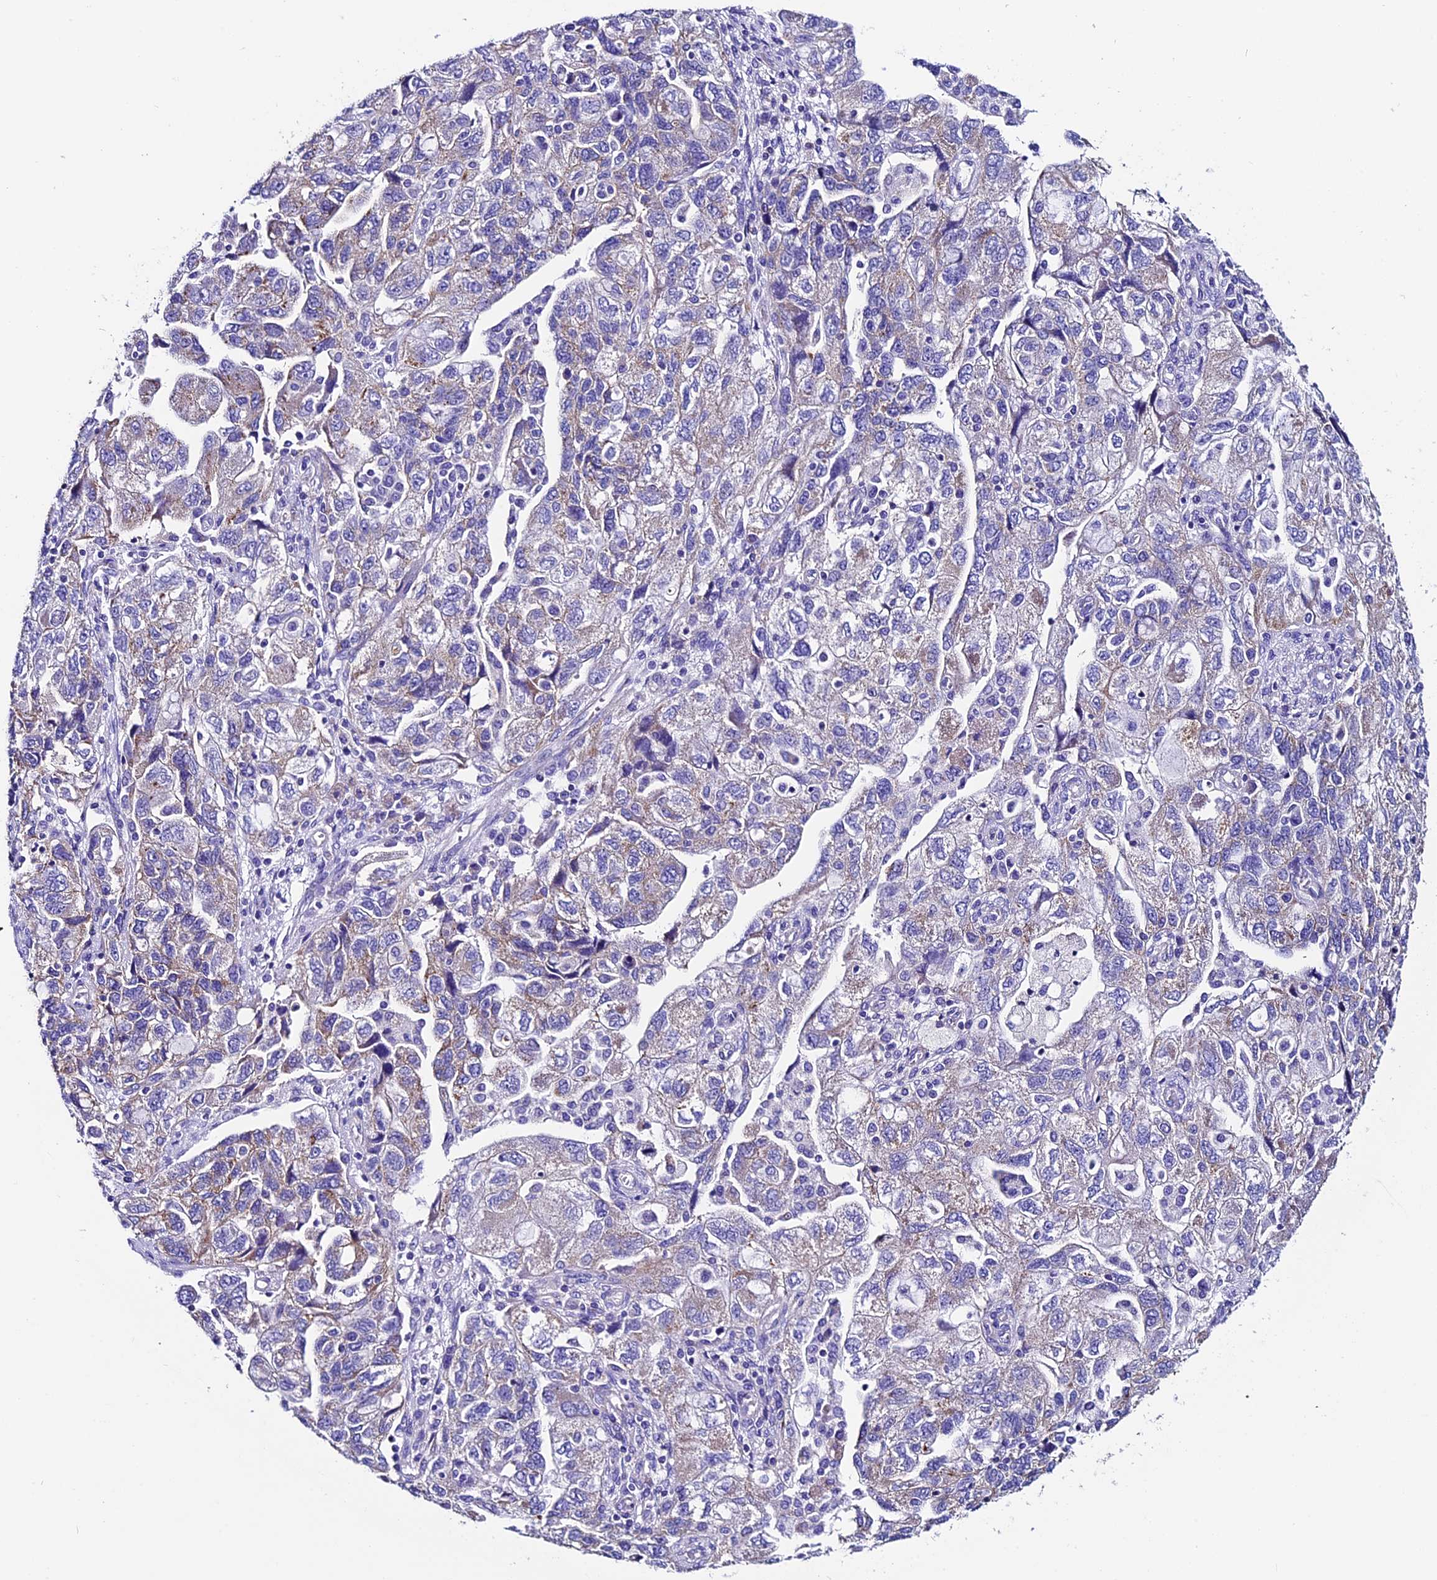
{"staining": {"intensity": "weak", "quantity": "25%-75%", "location": "cytoplasmic/membranous"}, "tissue": "ovarian cancer", "cell_type": "Tumor cells", "image_type": "cancer", "snomed": [{"axis": "morphology", "description": "Carcinoma, NOS"}, {"axis": "morphology", "description": "Cystadenocarcinoma, serous, NOS"}, {"axis": "topography", "description": "Ovary"}], "caption": "Immunohistochemistry histopathology image of neoplastic tissue: human ovarian carcinoma stained using immunohistochemistry reveals low levels of weak protein expression localized specifically in the cytoplasmic/membranous of tumor cells, appearing as a cytoplasmic/membranous brown color.", "gene": "COMTD1", "patient": {"sex": "female", "age": 69}}